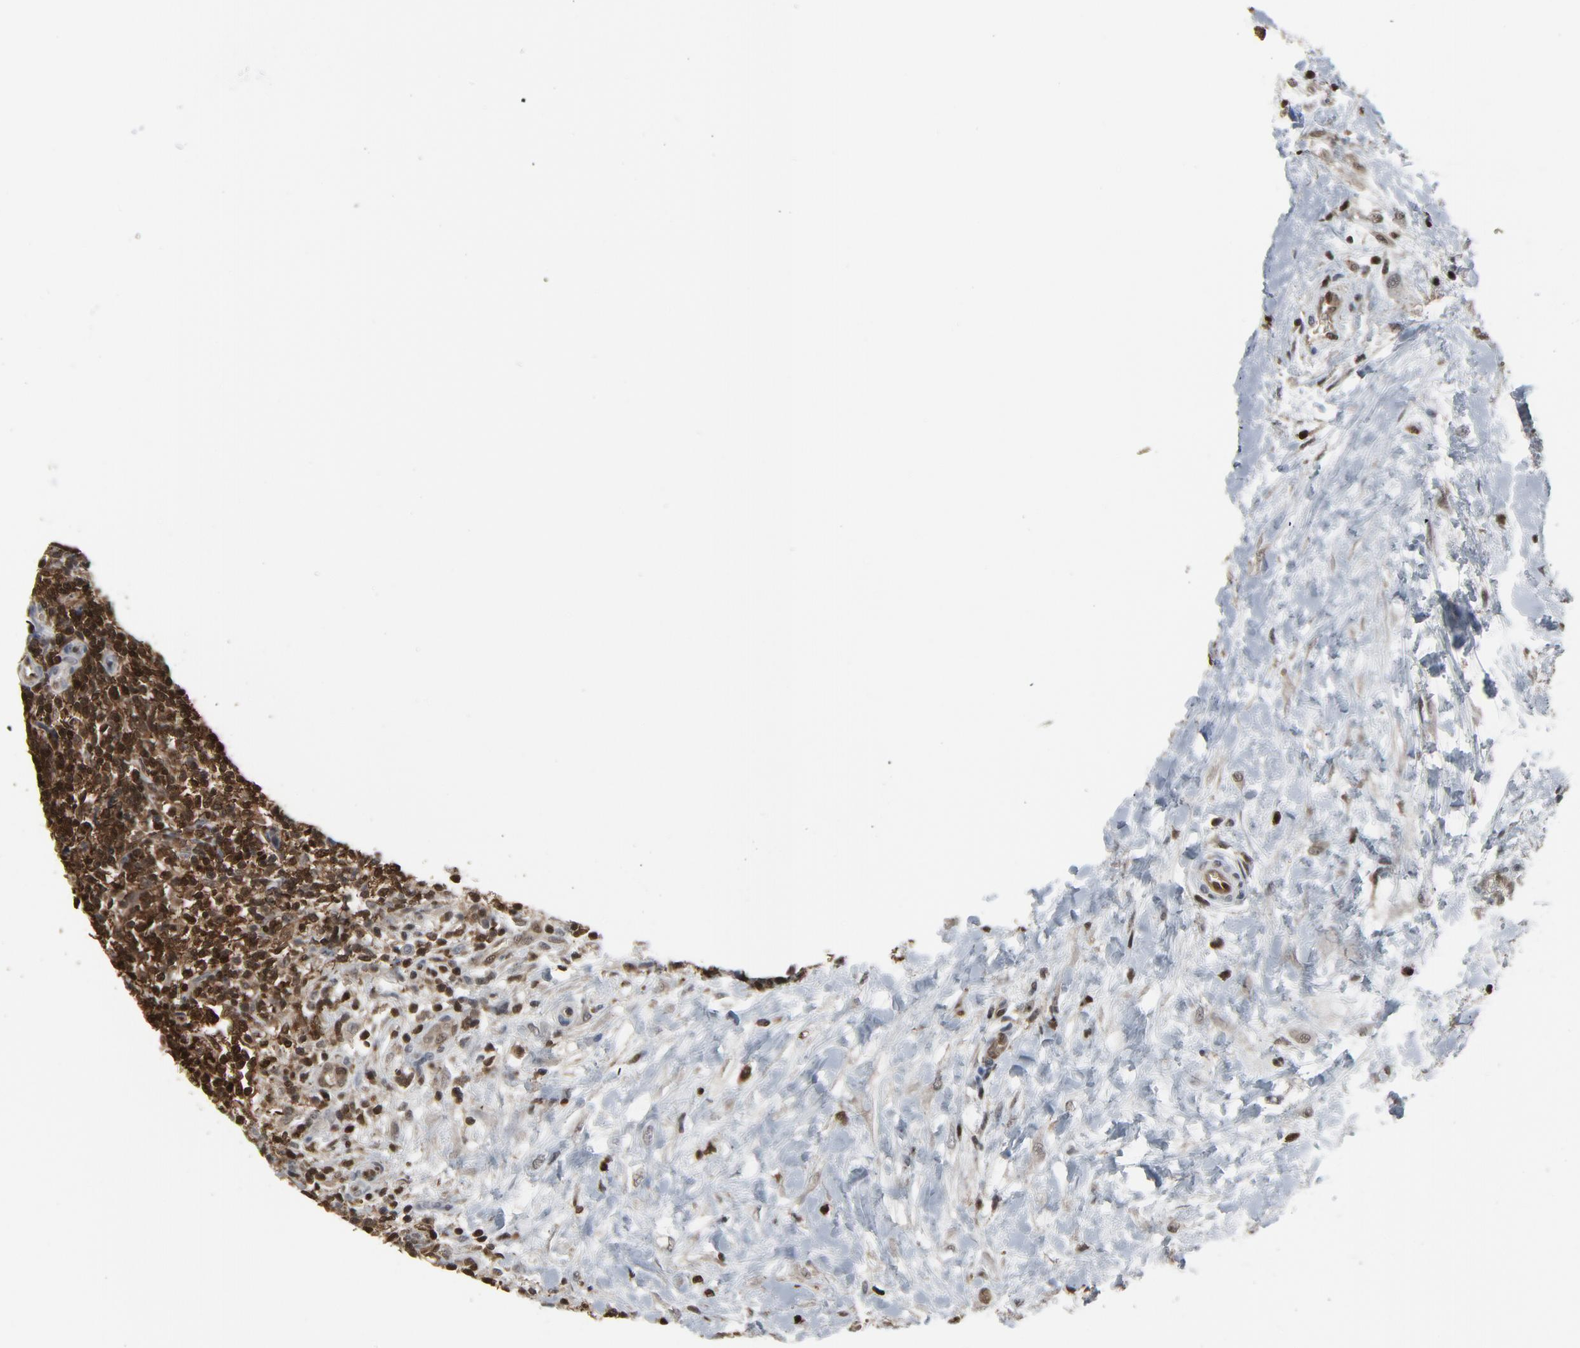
{"staining": {"intensity": "strong", "quantity": ">75%", "location": "cytoplasmic/membranous,nuclear"}, "tissue": "lymphoma", "cell_type": "Tumor cells", "image_type": "cancer", "snomed": [{"axis": "morphology", "description": "Malignant lymphoma, non-Hodgkin's type, Low grade"}, {"axis": "topography", "description": "Lymph node"}], "caption": "A high-resolution photomicrograph shows IHC staining of malignant lymphoma, non-Hodgkin's type (low-grade), which reveals strong cytoplasmic/membranous and nuclear positivity in about >75% of tumor cells. (Stains: DAB (3,3'-diaminobenzidine) in brown, nuclei in blue, Microscopy: brightfield microscopy at high magnification).", "gene": "STAT5A", "patient": {"sex": "female", "age": 76}}